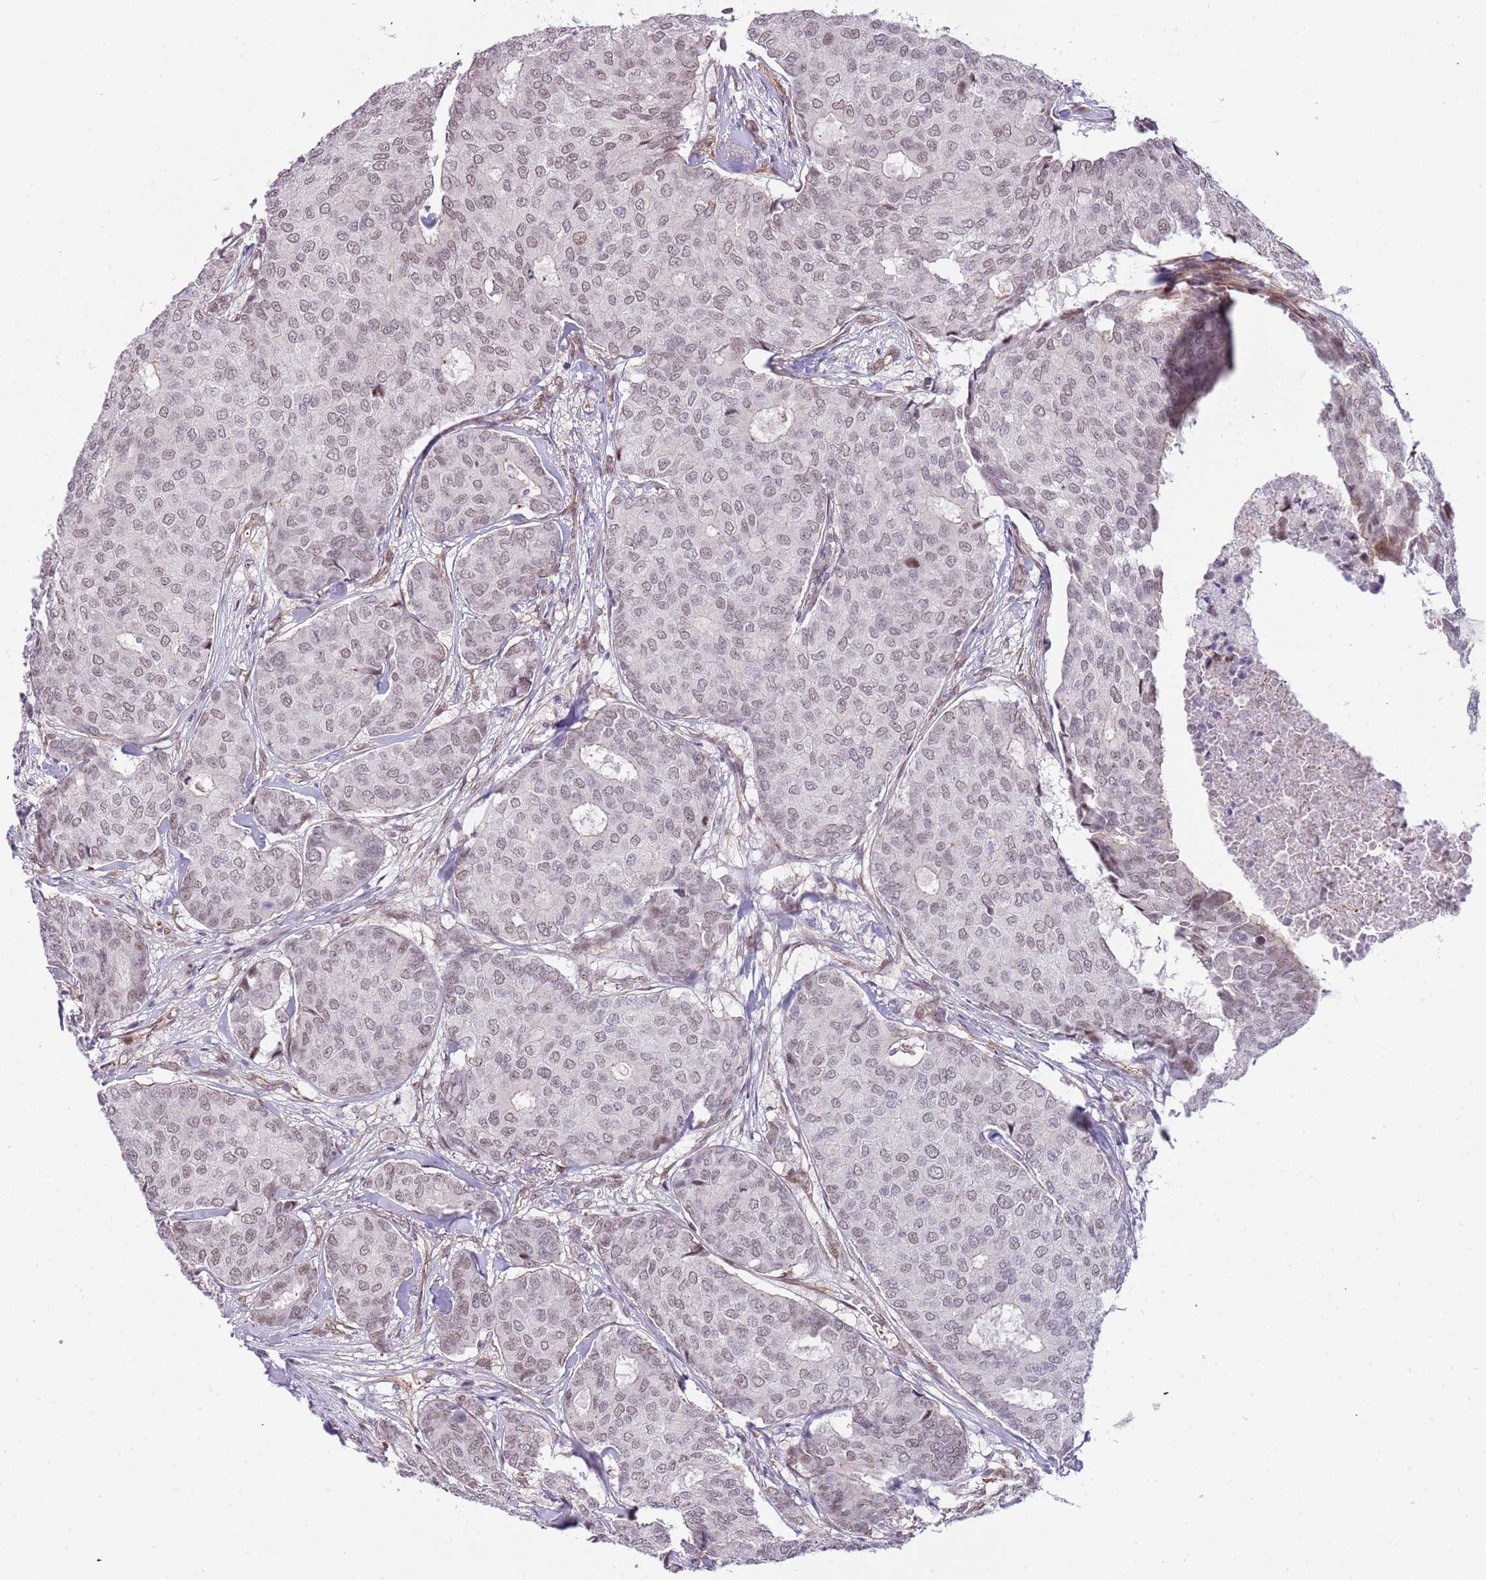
{"staining": {"intensity": "weak", "quantity": ">75%", "location": "nuclear"}, "tissue": "breast cancer", "cell_type": "Tumor cells", "image_type": "cancer", "snomed": [{"axis": "morphology", "description": "Duct carcinoma"}, {"axis": "topography", "description": "Breast"}], "caption": "High-magnification brightfield microscopy of breast cancer stained with DAB (brown) and counterstained with hematoxylin (blue). tumor cells exhibit weak nuclear positivity is identified in approximately>75% of cells.", "gene": "LRMDA", "patient": {"sex": "female", "age": 75}}